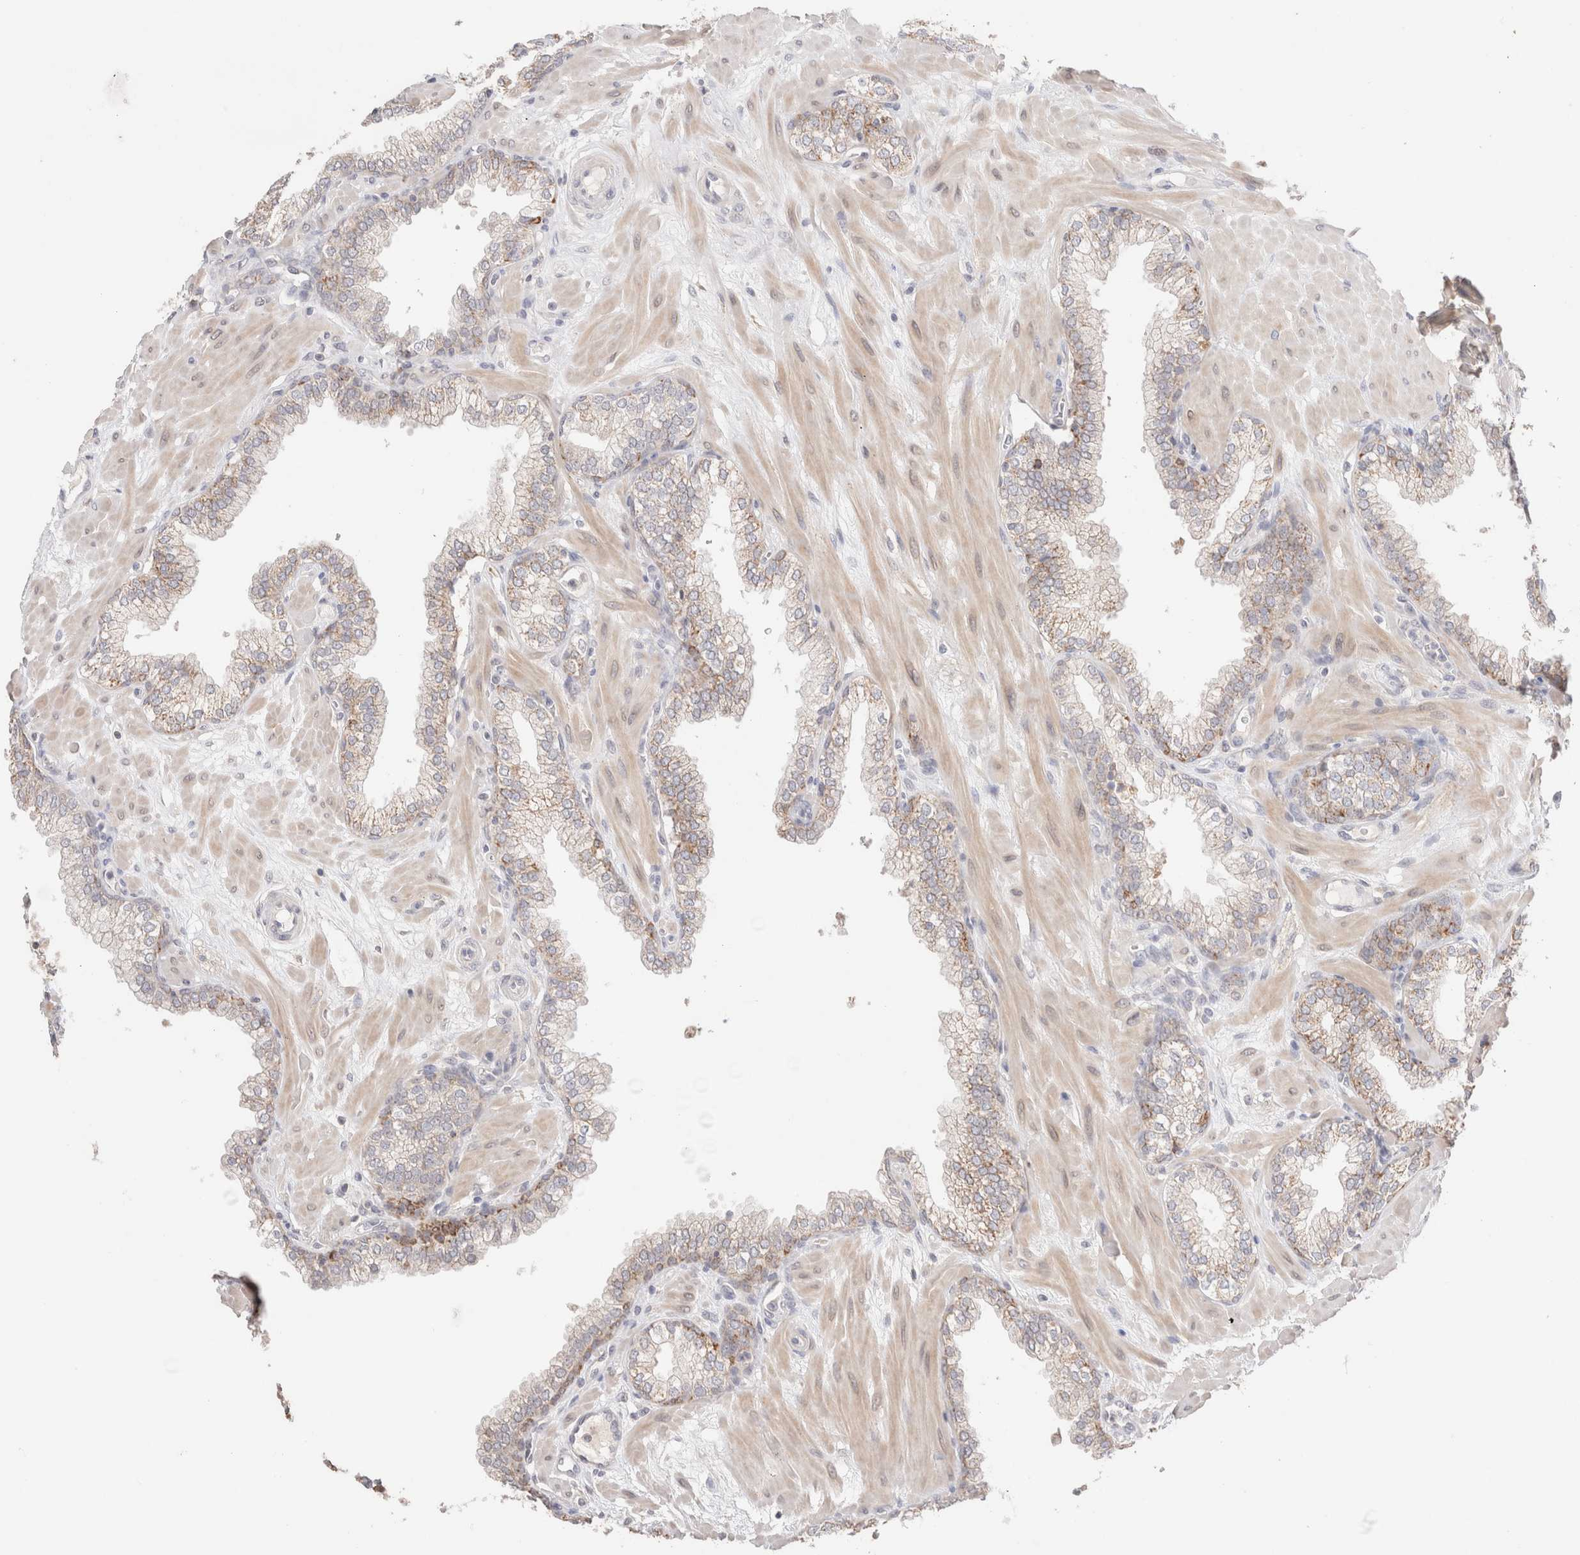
{"staining": {"intensity": "moderate", "quantity": "25%-75%", "location": "cytoplasmic/membranous"}, "tissue": "prostate", "cell_type": "Glandular cells", "image_type": "normal", "snomed": [{"axis": "morphology", "description": "Normal tissue, NOS"}, {"axis": "morphology", "description": "Urothelial carcinoma, Low grade"}, {"axis": "topography", "description": "Urinary bladder"}, {"axis": "topography", "description": "Prostate"}], "caption": "This is a histology image of immunohistochemistry staining of normal prostate, which shows moderate staining in the cytoplasmic/membranous of glandular cells.", "gene": "TRIM41", "patient": {"sex": "male", "age": 60}}